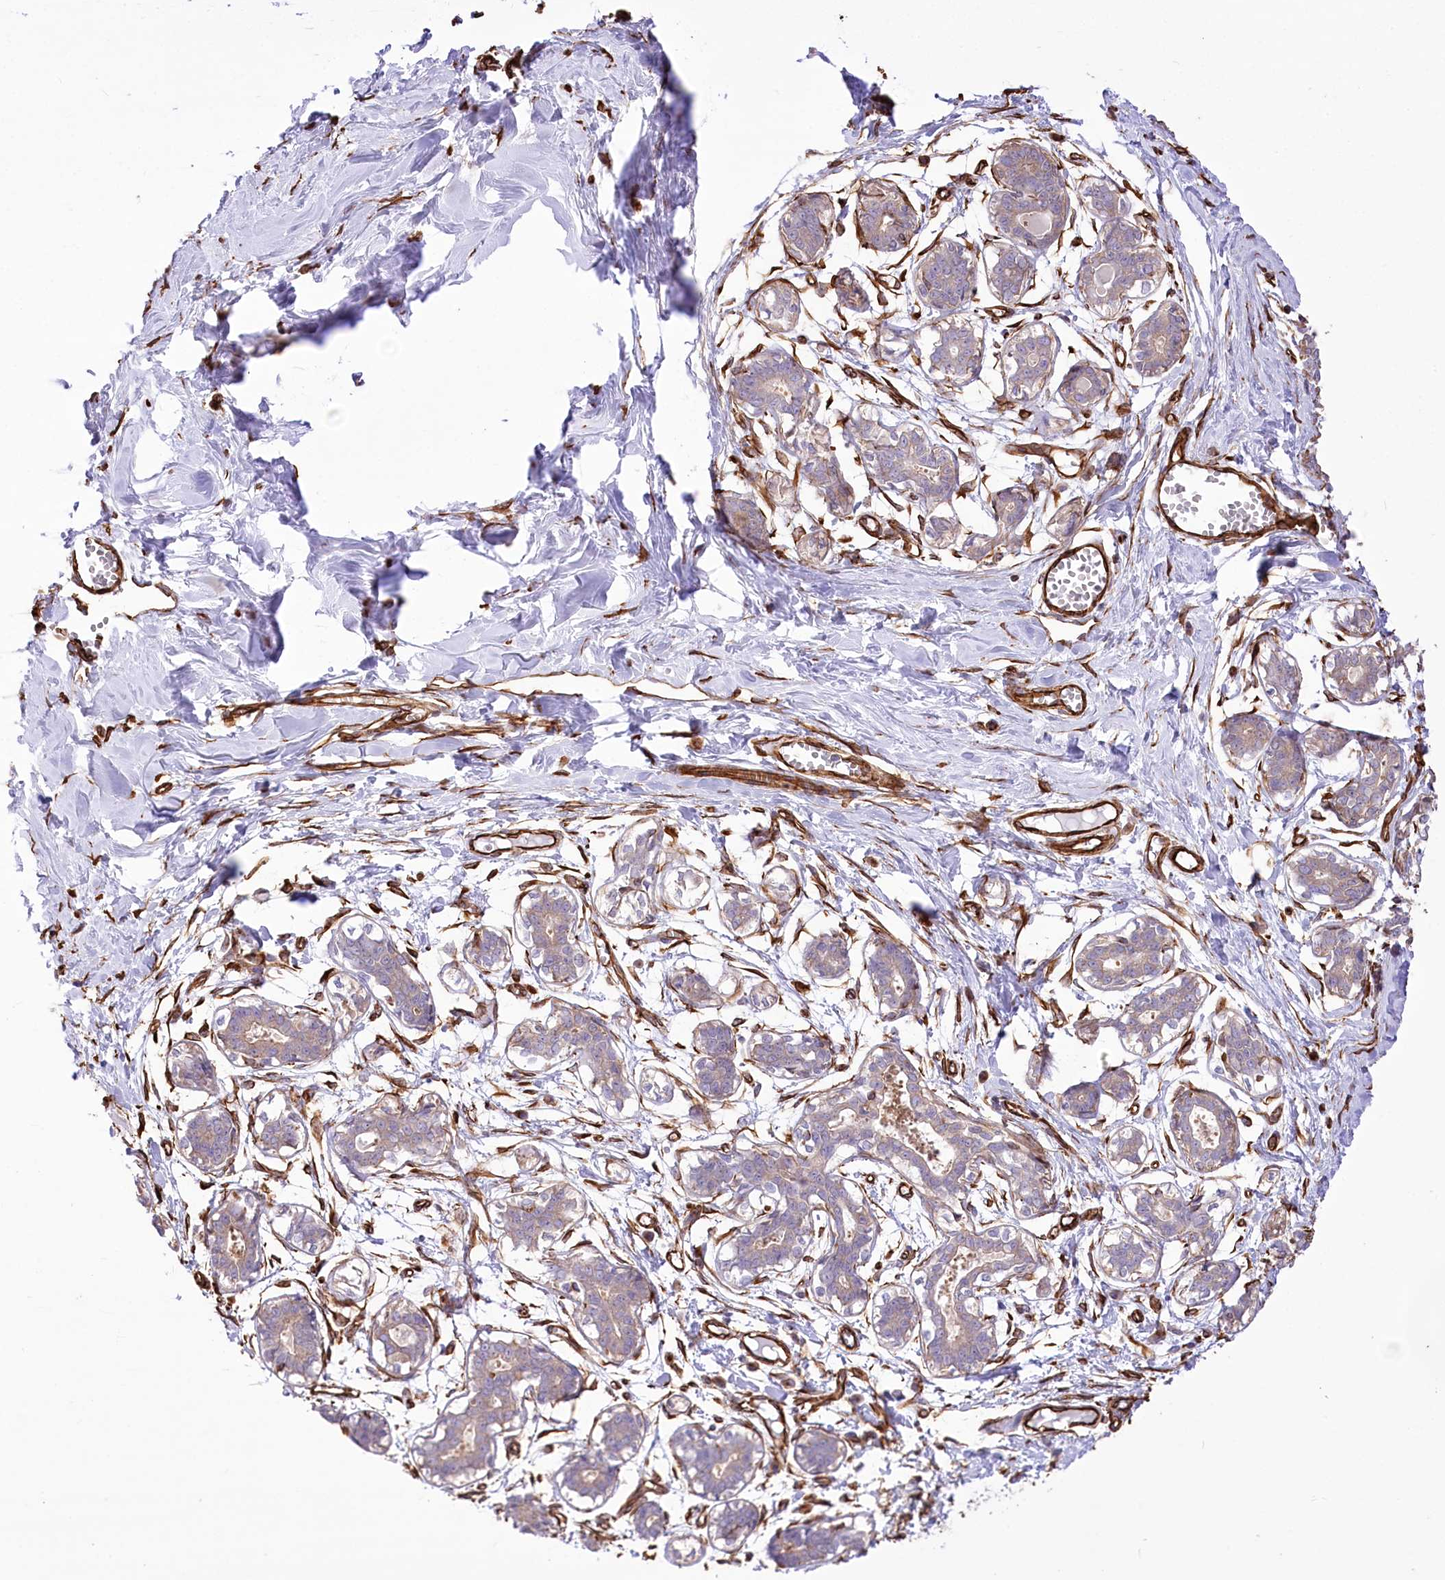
{"staining": {"intensity": "moderate", "quantity": ">75%", "location": "cytoplasmic/membranous"}, "tissue": "breast", "cell_type": "Adipocytes", "image_type": "normal", "snomed": [{"axis": "morphology", "description": "Normal tissue, NOS"}, {"axis": "topography", "description": "Breast"}], "caption": "A medium amount of moderate cytoplasmic/membranous positivity is identified in approximately >75% of adipocytes in benign breast. The staining was performed using DAB (3,3'-diaminobenzidine) to visualize the protein expression in brown, while the nuclei were stained in blue with hematoxylin (Magnification: 20x).", "gene": "TTC1", "patient": {"sex": "female", "age": 27}}